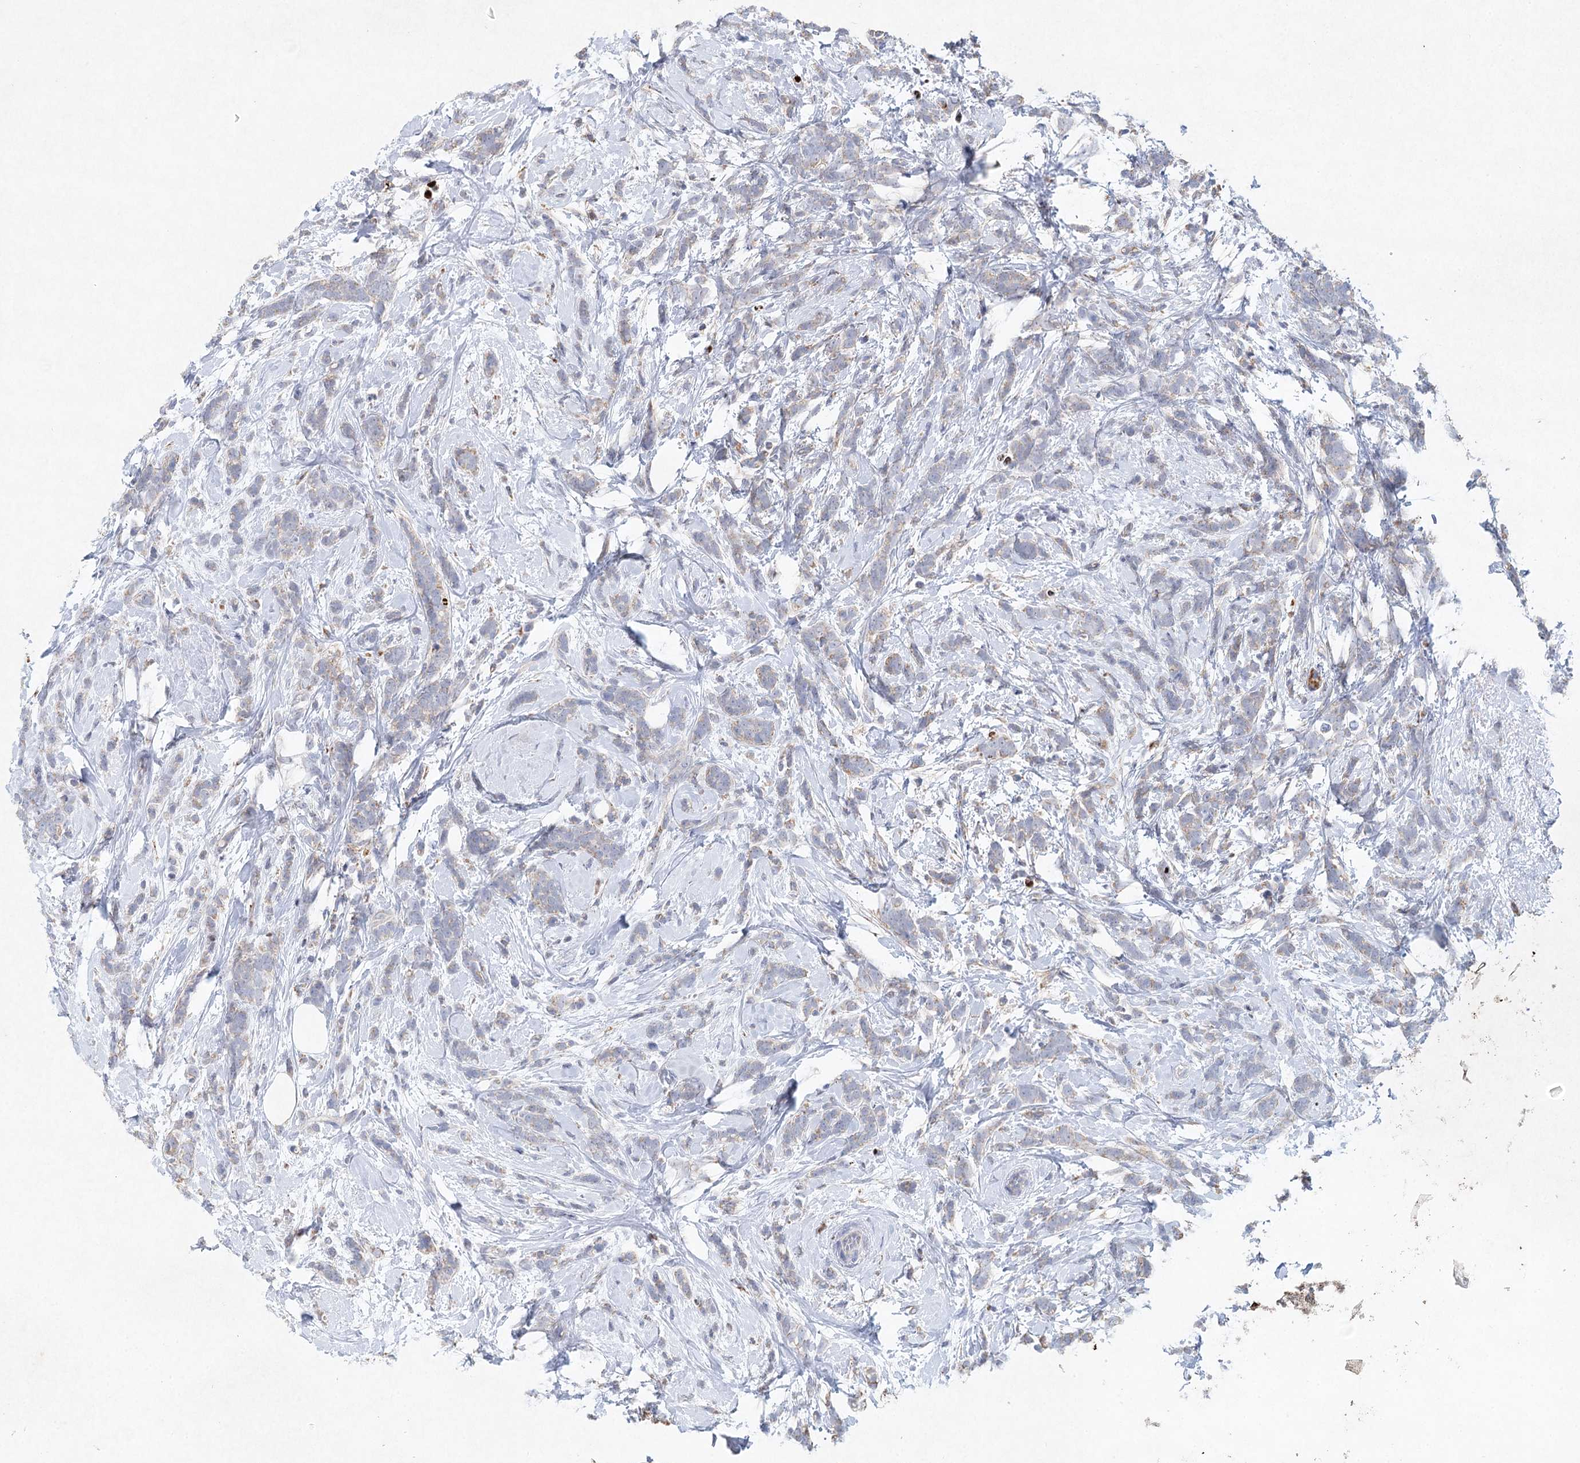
{"staining": {"intensity": "negative", "quantity": "none", "location": "none"}, "tissue": "breast cancer", "cell_type": "Tumor cells", "image_type": "cancer", "snomed": [{"axis": "morphology", "description": "Lobular carcinoma"}, {"axis": "topography", "description": "Breast"}], "caption": "A histopathology image of lobular carcinoma (breast) stained for a protein displays no brown staining in tumor cells.", "gene": "XPO6", "patient": {"sex": "female", "age": 58}}